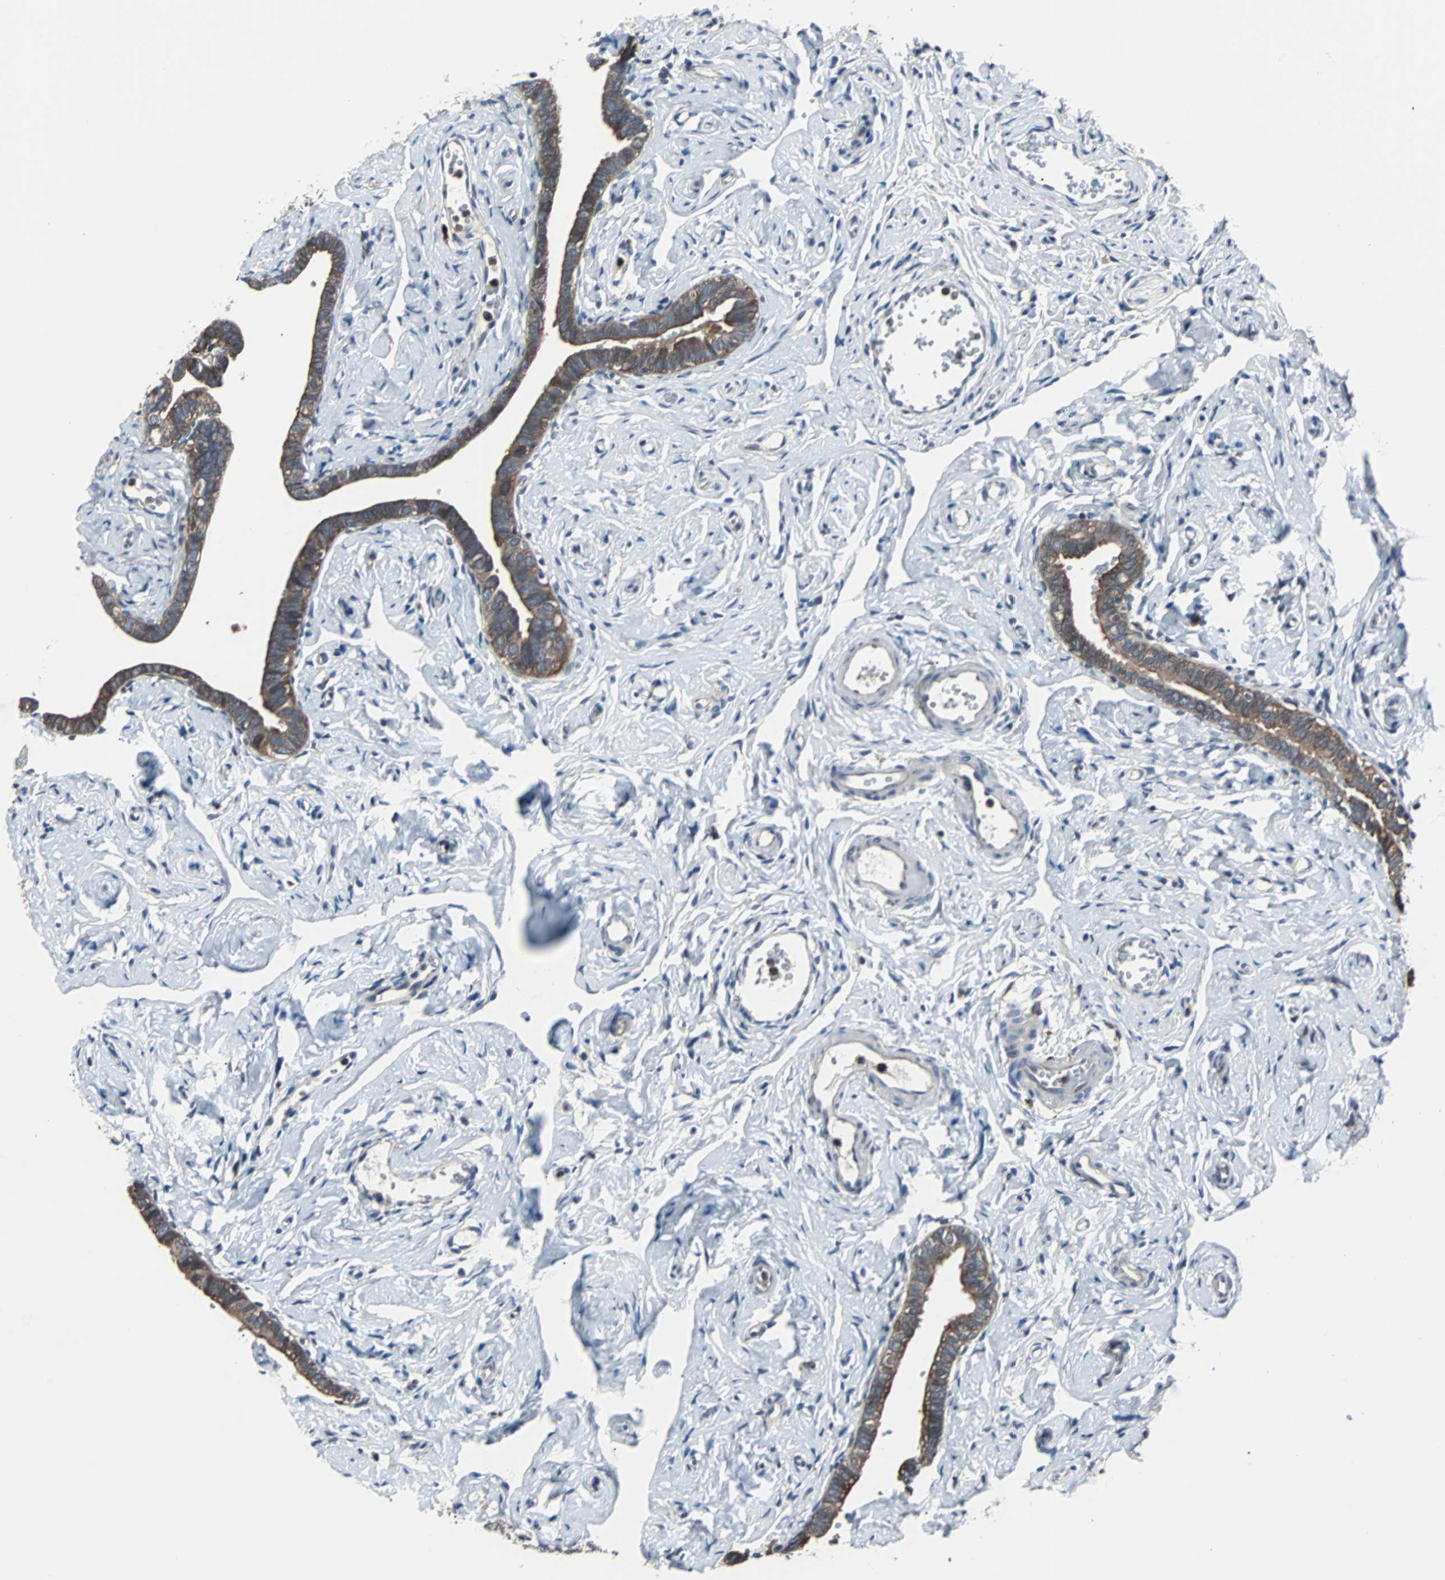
{"staining": {"intensity": "moderate", "quantity": ">75%", "location": "cytoplasmic/membranous"}, "tissue": "fallopian tube", "cell_type": "Glandular cells", "image_type": "normal", "snomed": [{"axis": "morphology", "description": "Normal tissue, NOS"}, {"axis": "topography", "description": "Fallopian tube"}], "caption": "The immunohistochemical stain highlights moderate cytoplasmic/membranous staining in glandular cells of unremarkable fallopian tube.", "gene": "PAK1", "patient": {"sex": "female", "age": 71}}